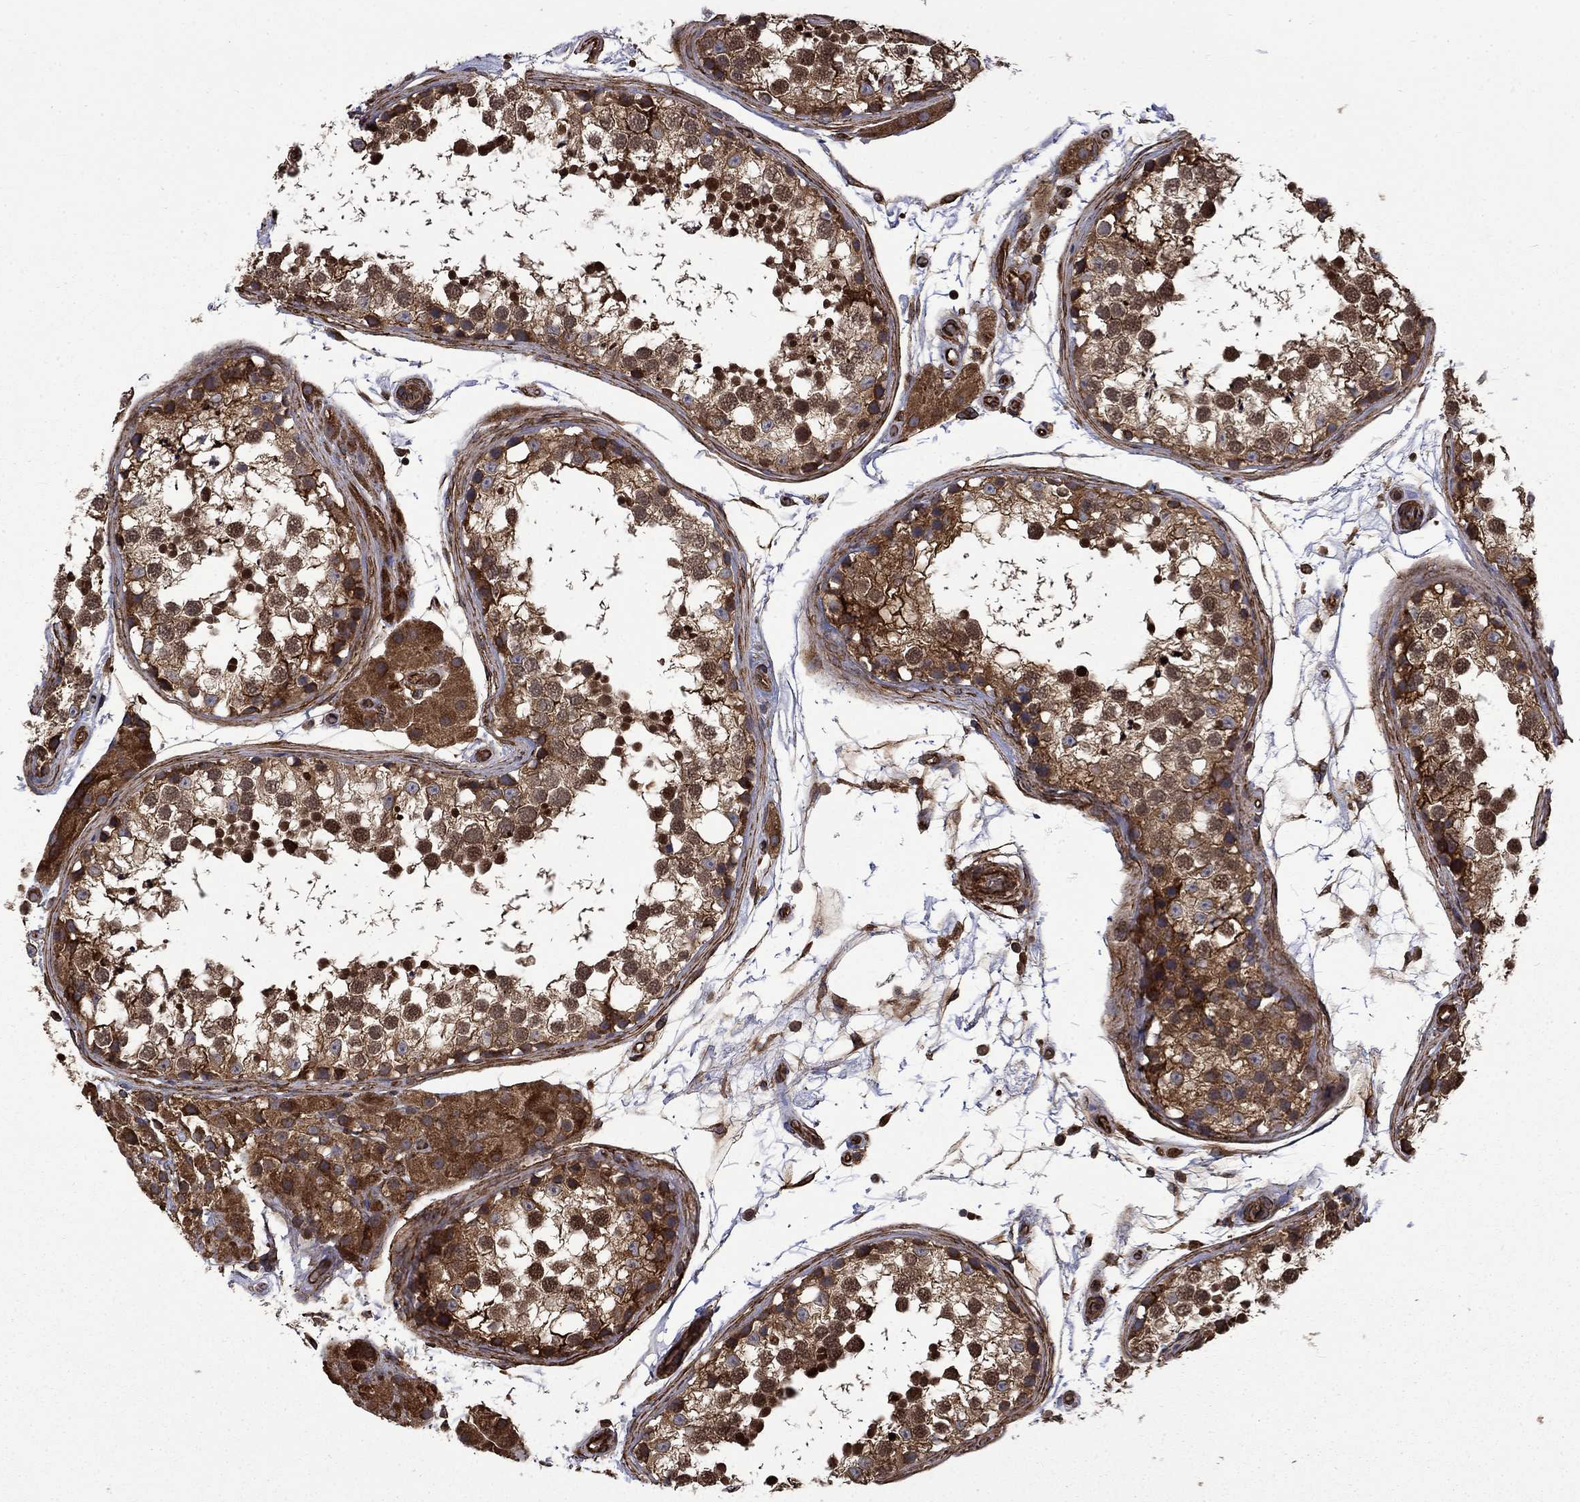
{"staining": {"intensity": "strong", "quantity": "25%-75%", "location": "cytoplasmic/membranous,nuclear"}, "tissue": "testis", "cell_type": "Cells in seminiferous ducts", "image_type": "normal", "snomed": [{"axis": "morphology", "description": "Normal tissue, NOS"}, {"axis": "morphology", "description": "Seminoma, NOS"}, {"axis": "topography", "description": "Testis"}], "caption": "This micrograph displays immunohistochemistry staining of unremarkable human testis, with high strong cytoplasmic/membranous,nuclear expression in about 25%-75% of cells in seminiferous ducts.", "gene": "CUTC", "patient": {"sex": "male", "age": 65}}